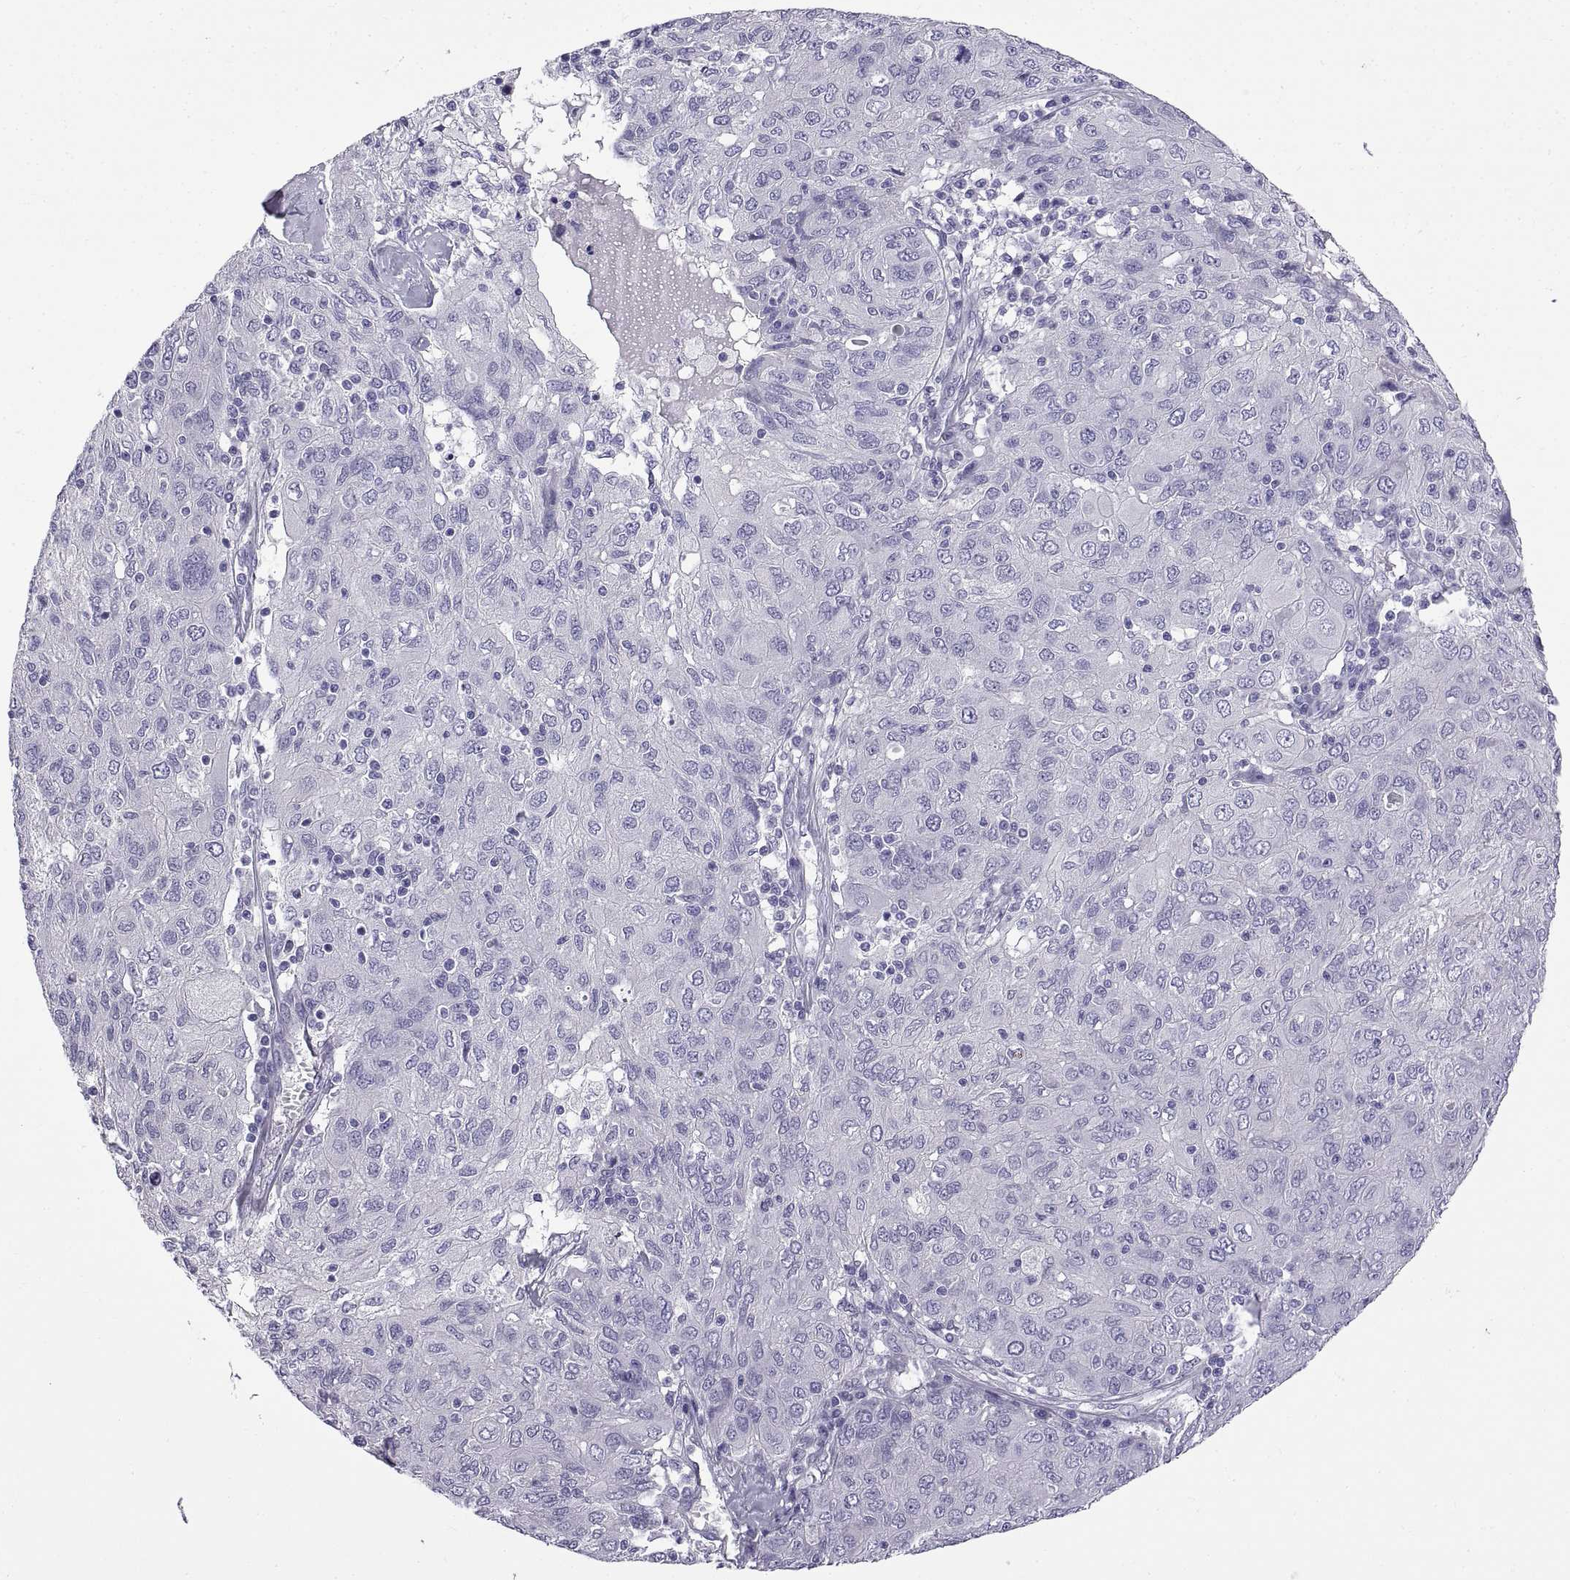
{"staining": {"intensity": "negative", "quantity": "none", "location": "none"}, "tissue": "ovarian cancer", "cell_type": "Tumor cells", "image_type": "cancer", "snomed": [{"axis": "morphology", "description": "Carcinoma, endometroid"}, {"axis": "topography", "description": "Ovary"}], "caption": "IHC of human ovarian cancer displays no positivity in tumor cells. Nuclei are stained in blue.", "gene": "SPDYE1", "patient": {"sex": "female", "age": 50}}